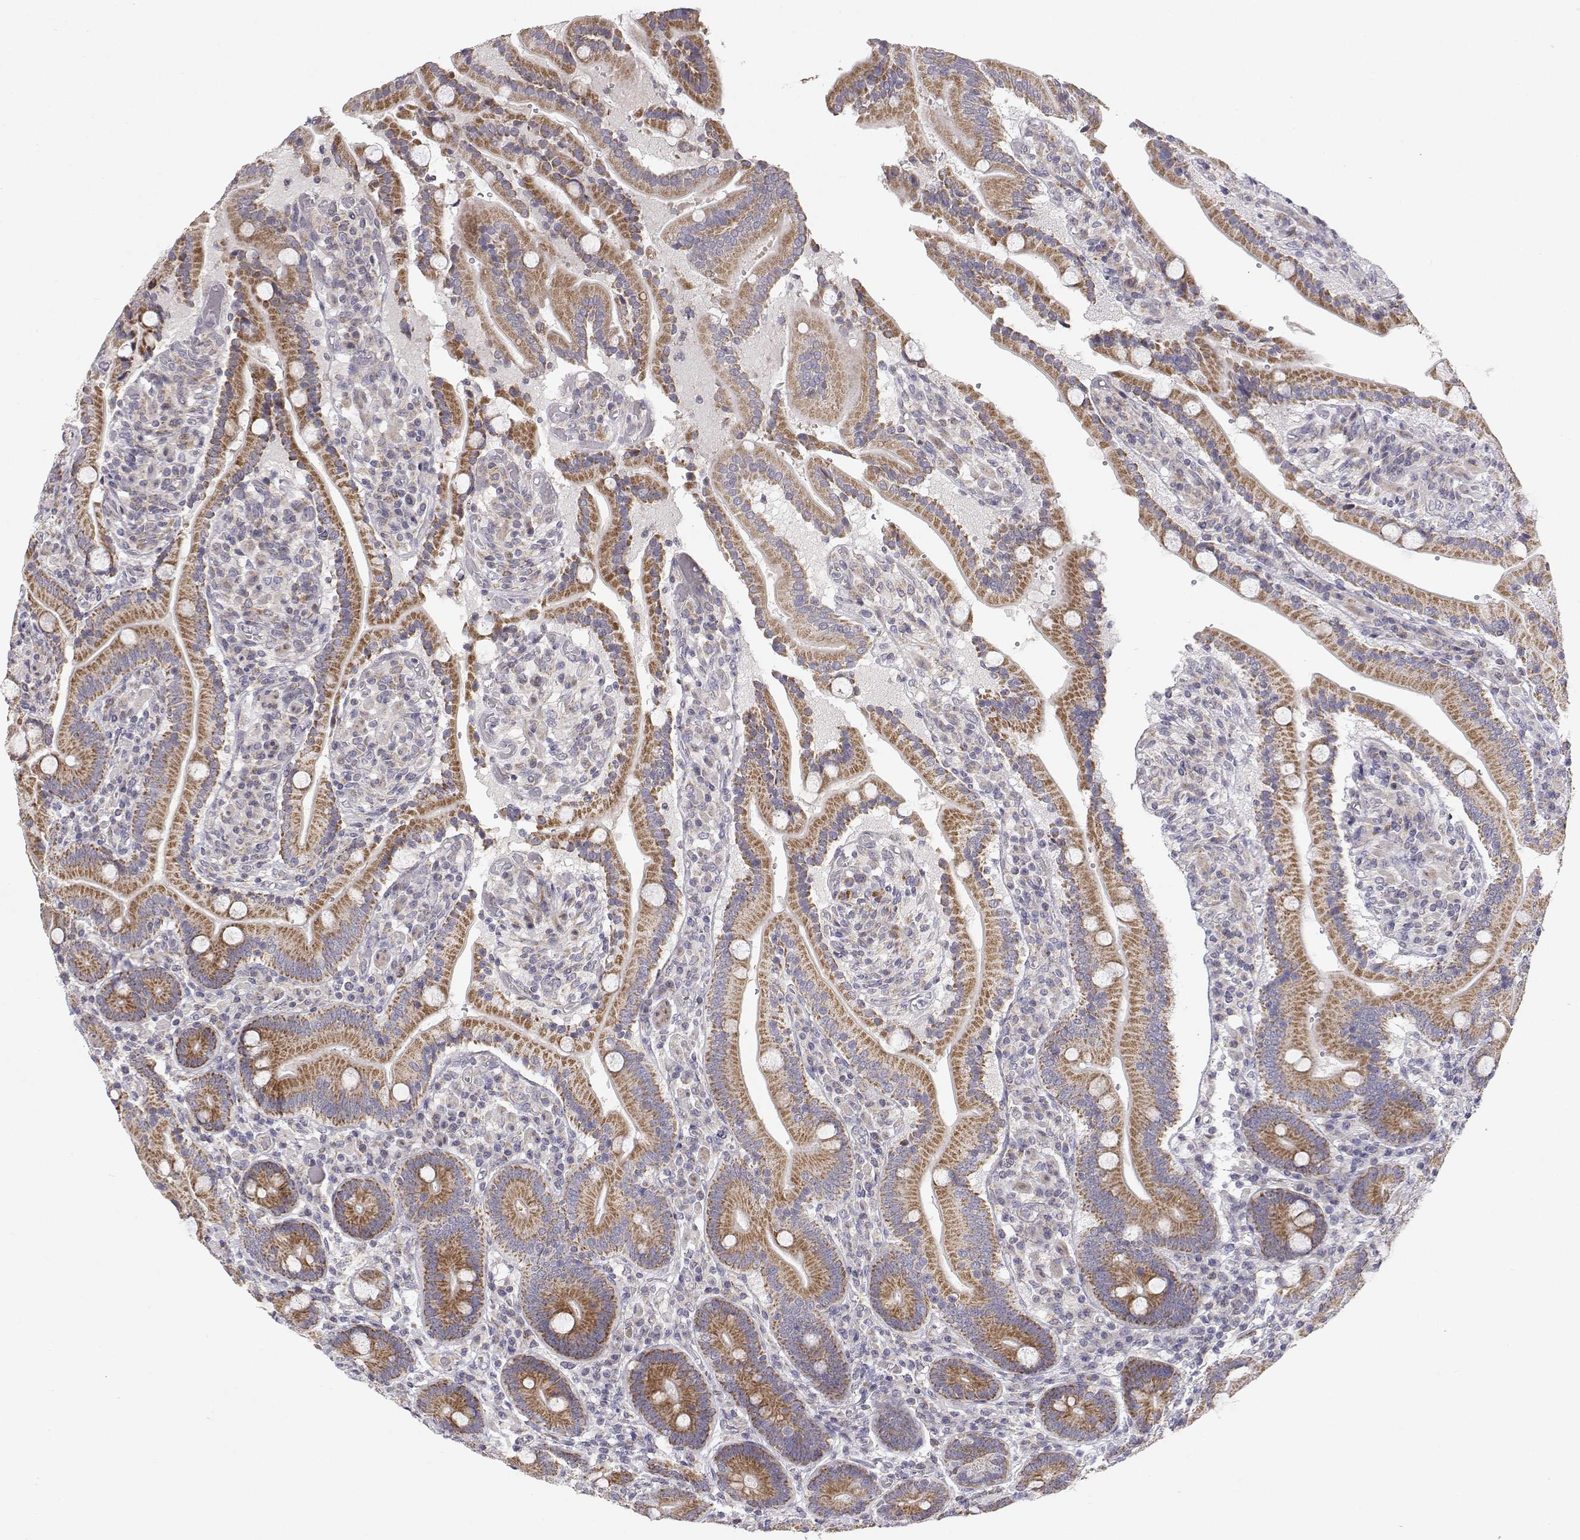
{"staining": {"intensity": "moderate", "quantity": ">75%", "location": "cytoplasmic/membranous"}, "tissue": "duodenum", "cell_type": "Glandular cells", "image_type": "normal", "snomed": [{"axis": "morphology", "description": "Normal tissue, NOS"}, {"axis": "topography", "description": "Duodenum"}], "caption": "Immunohistochemical staining of benign duodenum exhibits >75% levels of moderate cytoplasmic/membranous protein expression in about >75% of glandular cells.", "gene": "MRPL3", "patient": {"sex": "female", "age": 62}}